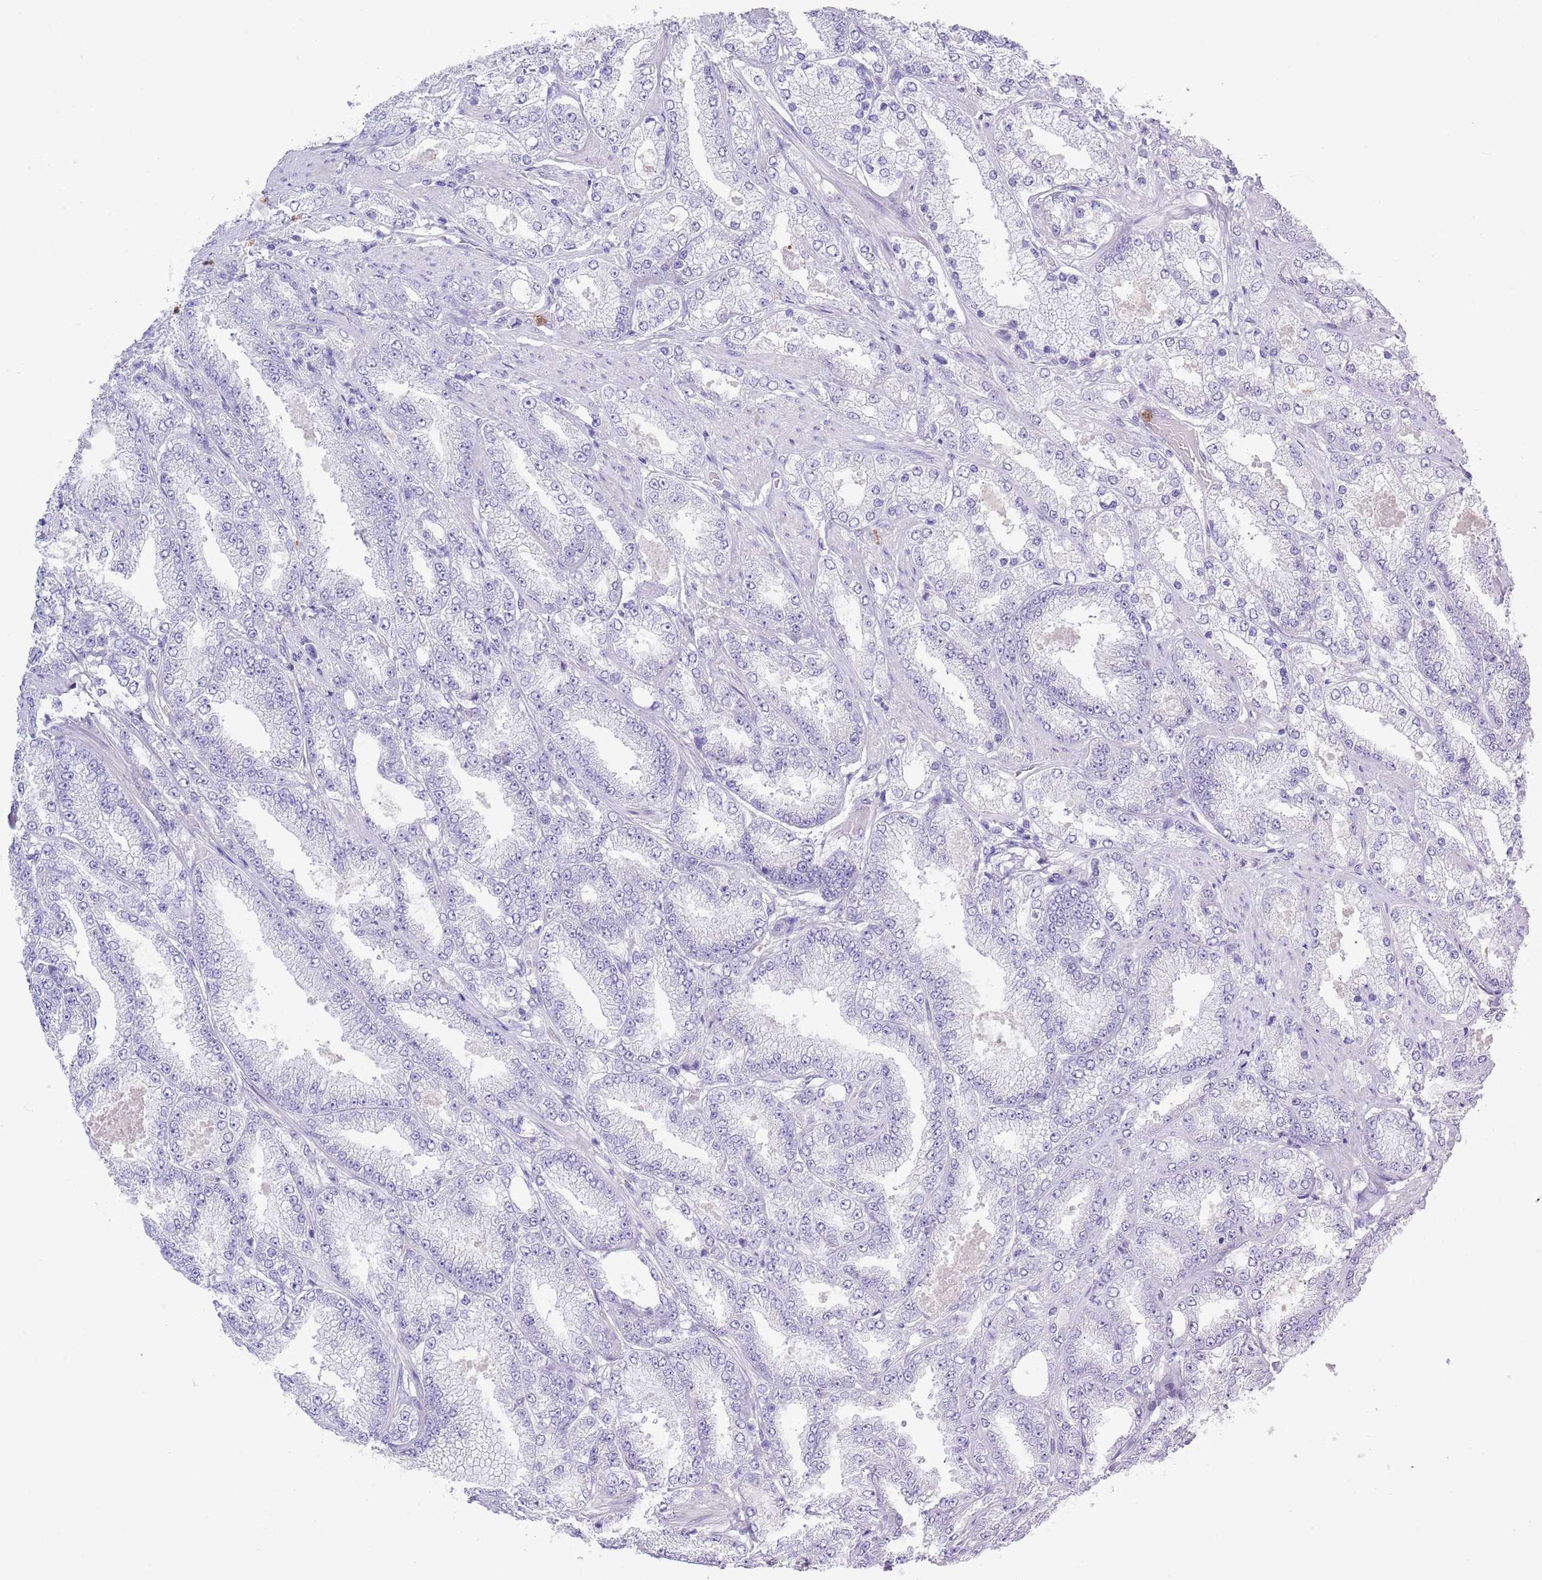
{"staining": {"intensity": "negative", "quantity": "none", "location": "none"}, "tissue": "prostate cancer", "cell_type": "Tumor cells", "image_type": "cancer", "snomed": [{"axis": "morphology", "description": "Adenocarcinoma, High grade"}, {"axis": "topography", "description": "Prostate"}], "caption": "The image demonstrates no staining of tumor cells in prostate cancer.", "gene": "ZFP2", "patient": {"sex": "male", "age": 68}}